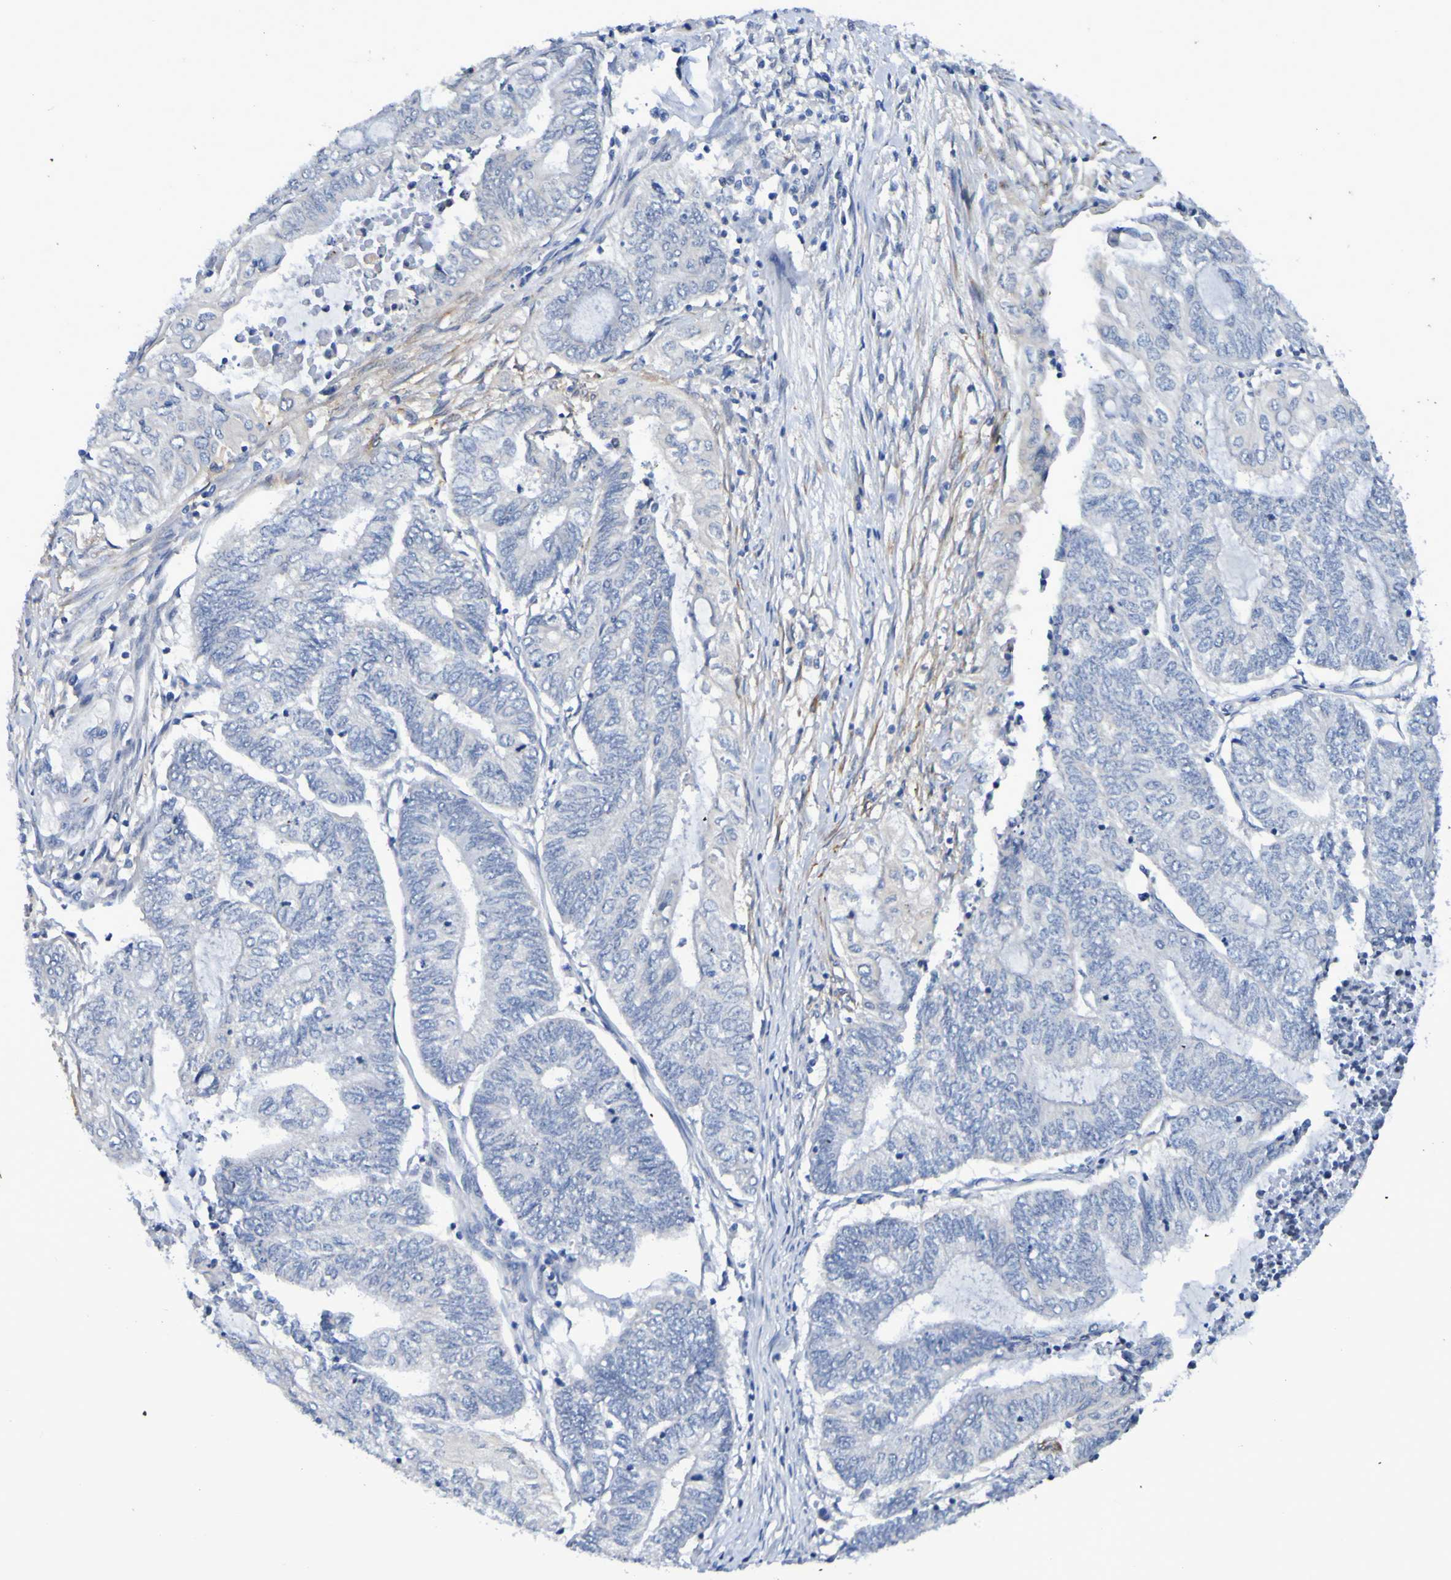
{"staining": {"intensity": "negative", "quantity": "none", "location": "none"}, "tissue": "endometrial cancer", "cell_type": "Tumor cells", "image_type": "cancer", "snomed": [{"axis": "morphology", "description": "Adenocarcinoma, NOS"}, {"axis": "topography", "description": "Uterus"}, {"axis": "topography", "description": "Endometrium"}], "caption": "Adenocarcinoma (endometrial) was stained to show a protein in brown. There is no significant staining in tumor cells.", "gene": "VMA21", "patient": {"sex": "female", "age": 70}}